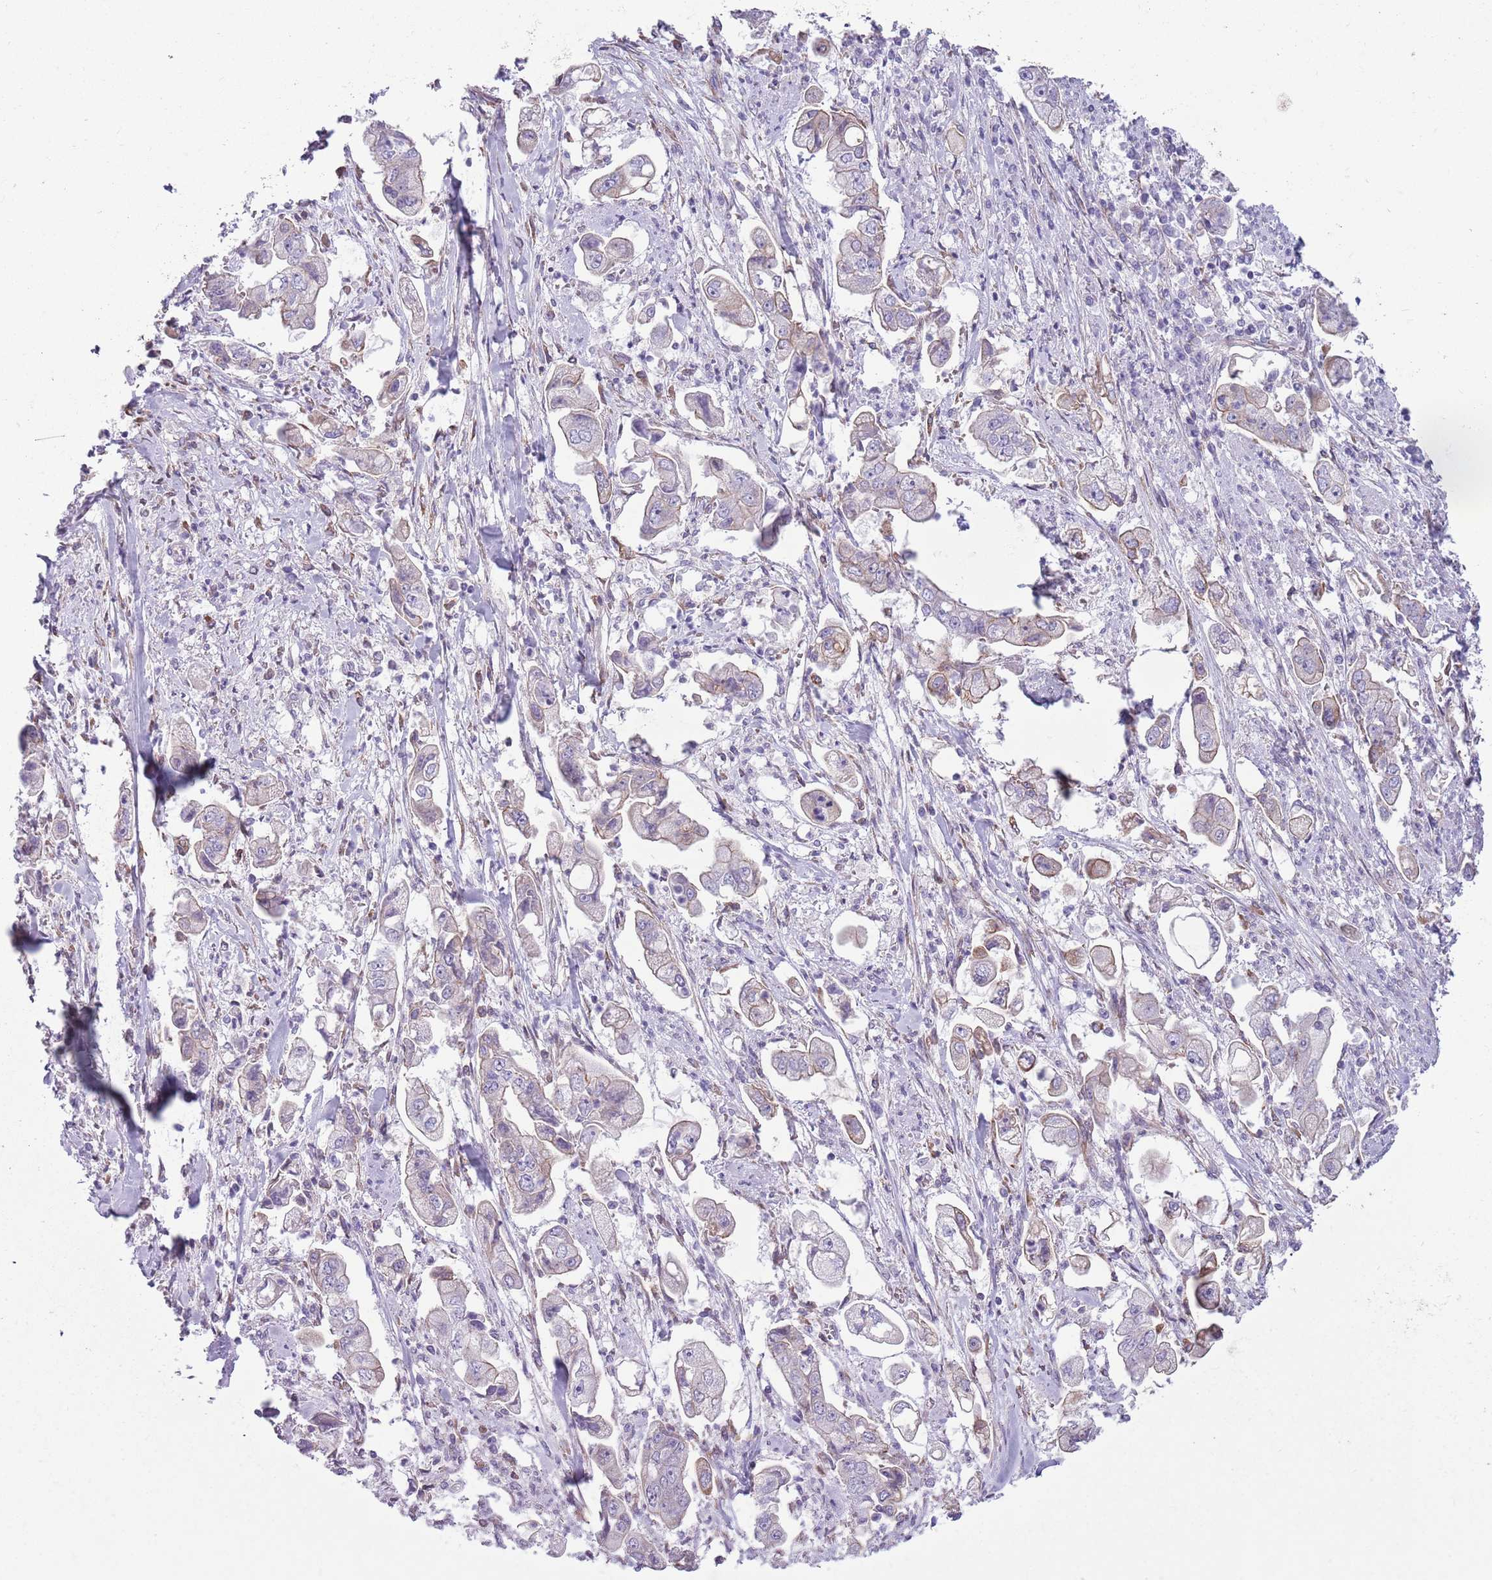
{"staining": {"intensity": "weak", "quantity": "<25%", "location": "cytoplasmic/membranous"}, "tissue": "stomach cancer", "cell_type": "Tumor cells", "image_type": "cancer", "snomed": [{"axis": "morphology", "description": "Adenocarcinoma, NOS"}, {"axis": "topography", "description": "Stomach"}], "caption": "Immunohistochemistry (IHC) of stomach adenocarcinoma shows no positivity in tumor cells. (DAB immunohistochemistry, high magnification).", "gene": "RBP3", "patient": {"sex": "male", "age": 62}}